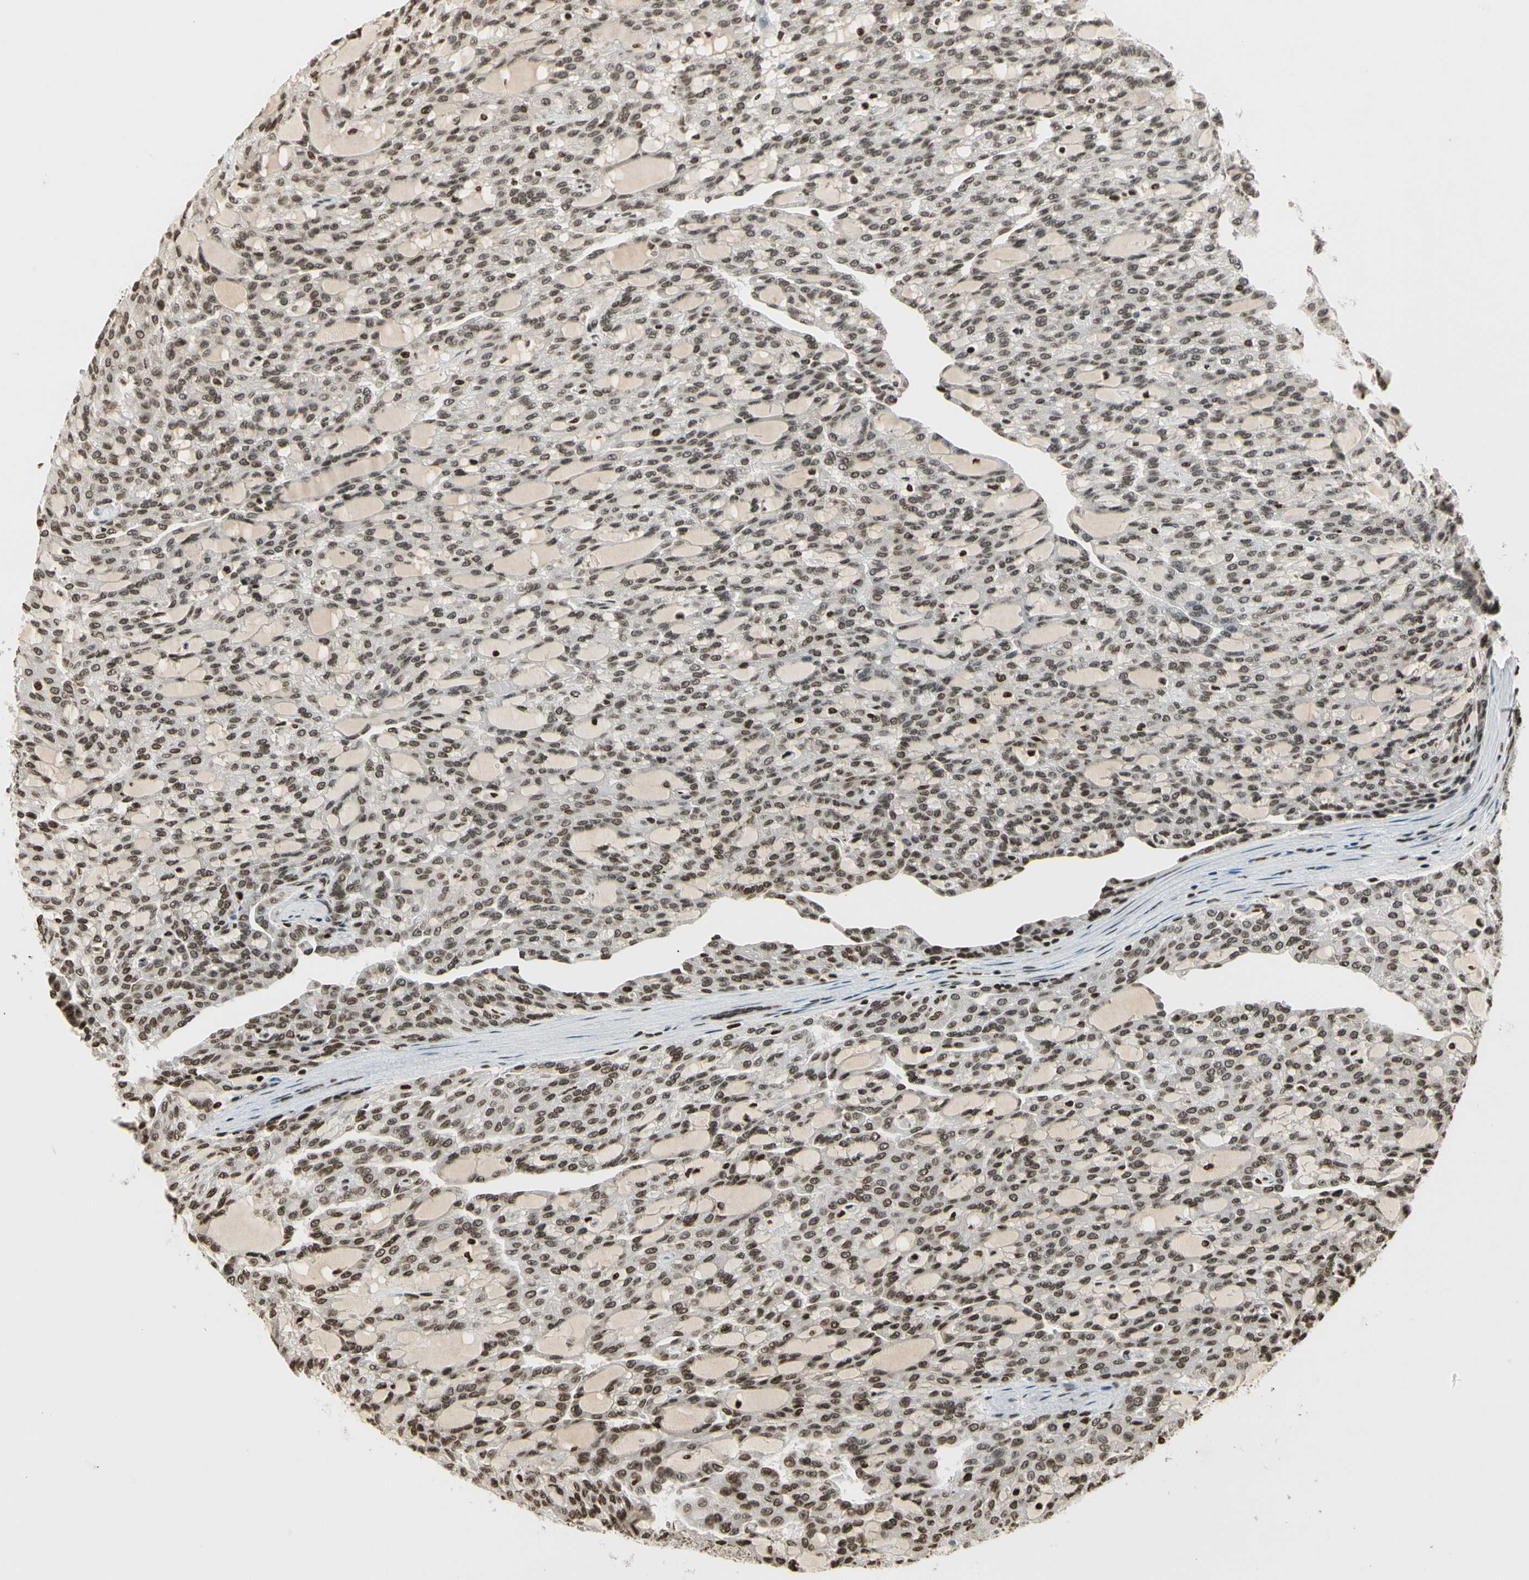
{"staining": {"intensity": "moderate", "quantity": "25%-75%", "location": "nuclear"}, "tissue": "renal cancer", "cell_type": "Tumor cells", "image_type": "cancer", "snomed": [{"axis": "morphology", "description": "Adenocarcinoma, NOS"}, {"axis": "topography", "description": "Kidney"}], "caption": "A brown stain labels moderate nuclear staining of a protein in renal adenocarcinoma tumor cells.", "gene": "RORA", "patient": {"sex": "male", "age": 63}}